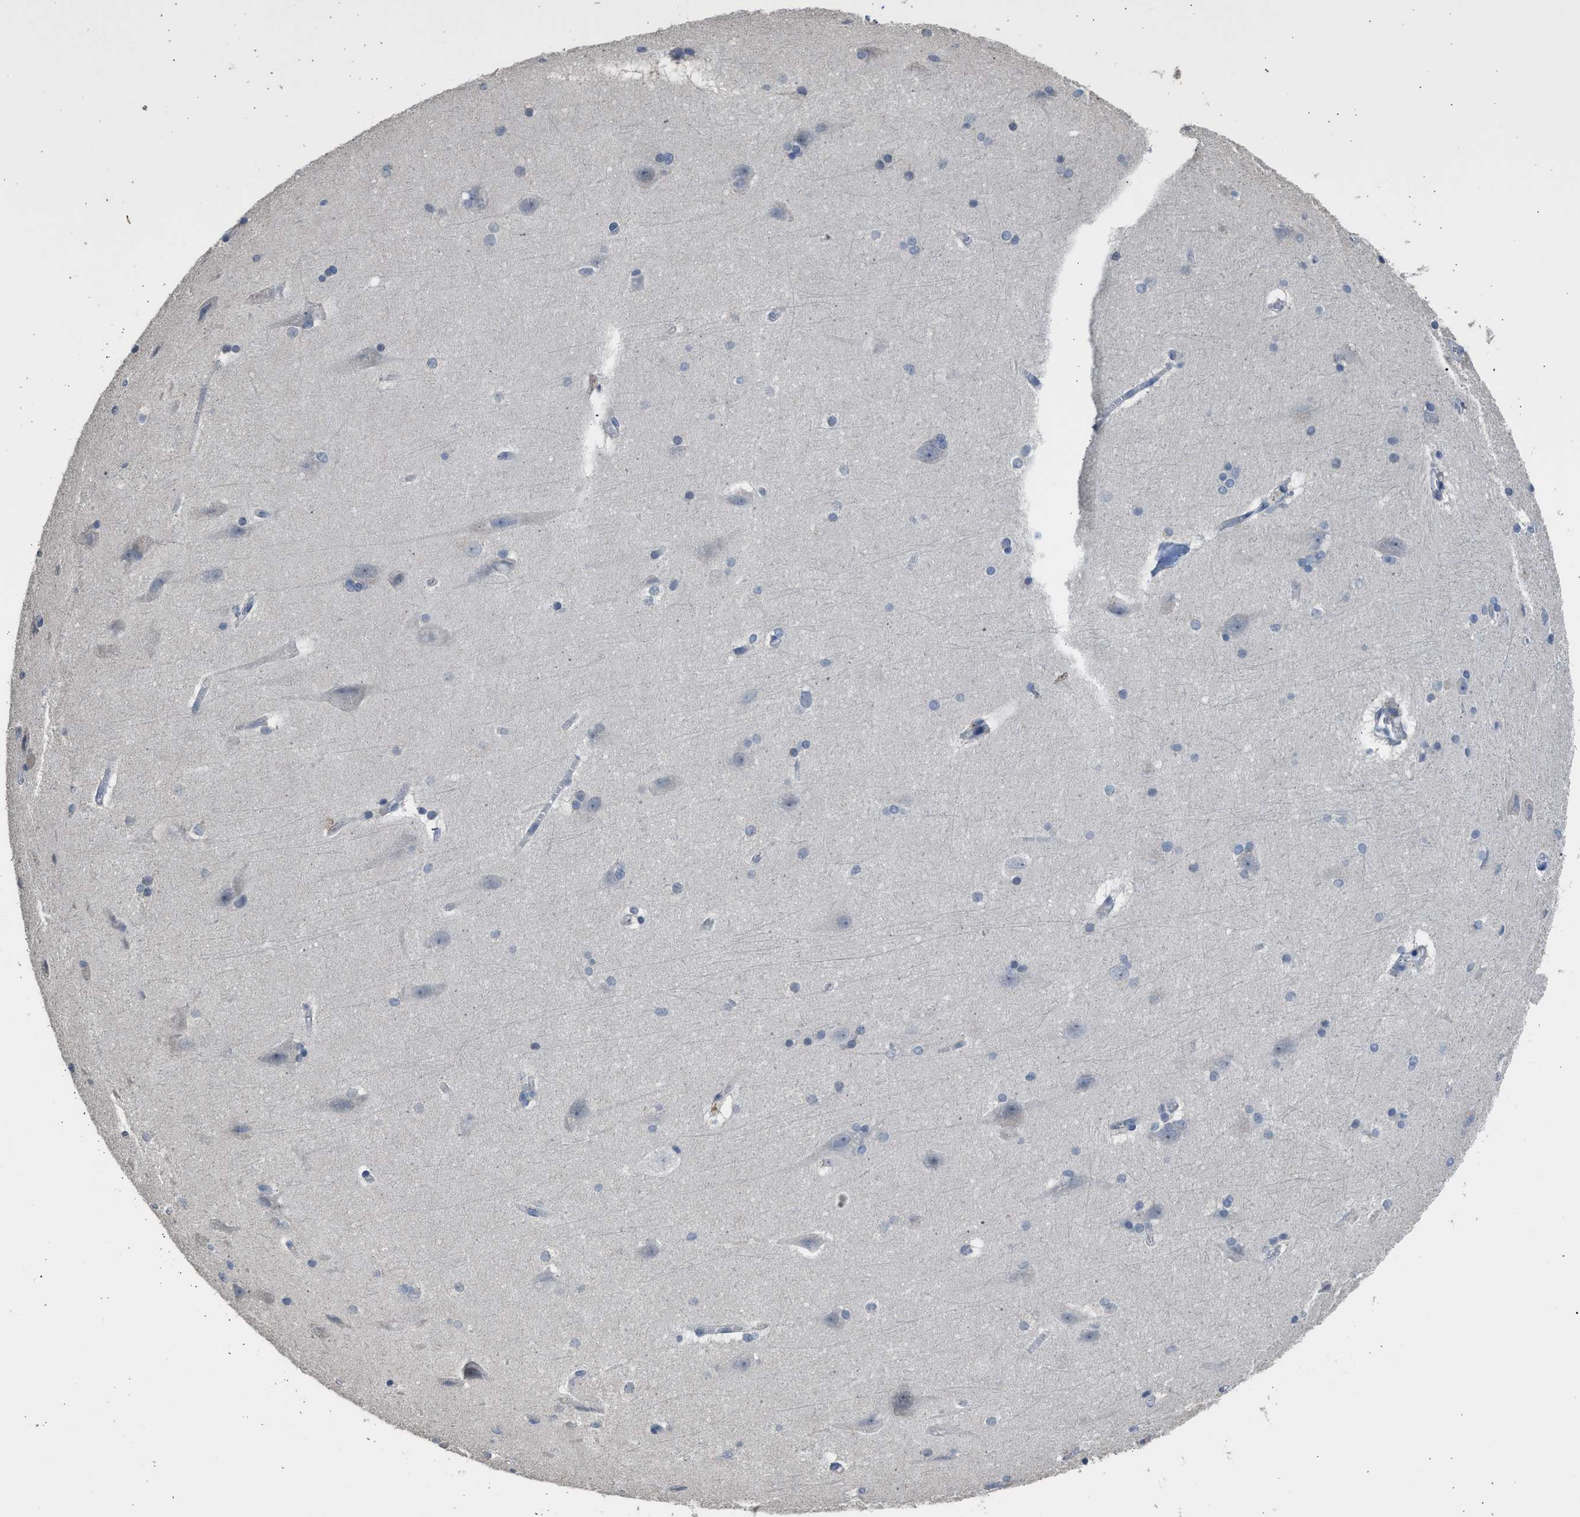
{"staining": {"intensity": "negative", "quantity": "none", "location": "none"}, "tissue": "cerebral cortex", "cell_type": "Endothelial cells", "image_type": "normal", "snomed": [{"axis": "morphology", "description": "Normal tissue, NOS"}, {"axis": "topography", "description": "Cerebral cortex"}, {"axis": "topography", "description": "Hippocampus"}], "caption": "This is an immunohistochemistry (IHC) micrograph of normal human cerebral cortex. There is no staining in endothelial cells.", "gene": "SULT2A1", "patient": {"sex": "female", "age": 19}}